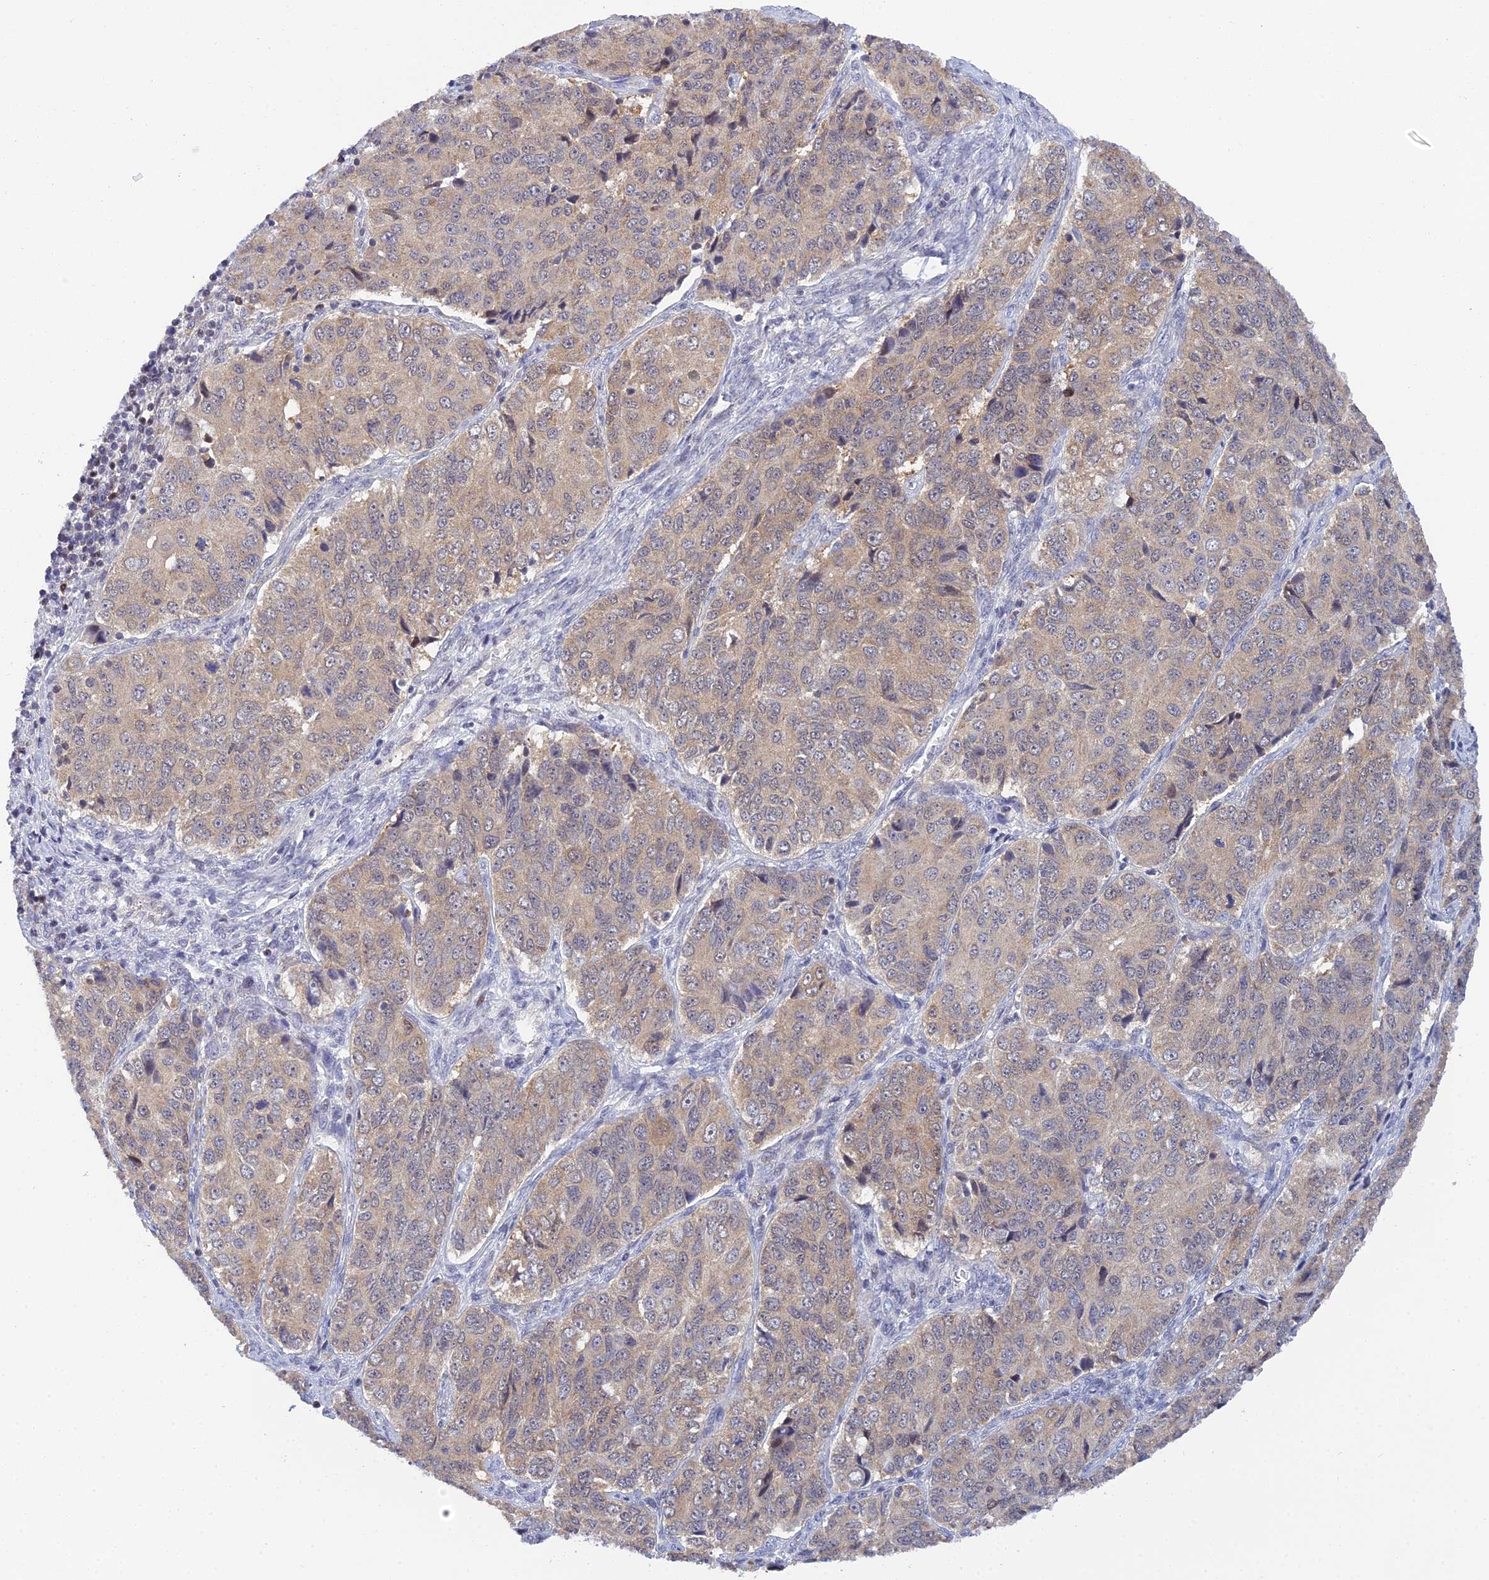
{"staining": {"intensity": "weak", "quantity": ">75%", "location": "cytoplasmic/membranous"}, "tissue": "ovarian cancer", "cell_type": "Tumor cells", "image_type": "cancer", "snomed": [{"axis": "morphology", "description": "Carcinoma, endometroid"}, {"axis": "topography", "description": "Ovary"}], "caption": "Approximately >75% of tumor cells in ovarian cancer (endometroid carcinoma) display weak cytoplasmic/membranous protein positivity as visualized by brown immunohistochemical staining.", "gene": "ELOA2", "patient": {"sex": "female", "age": 51}}